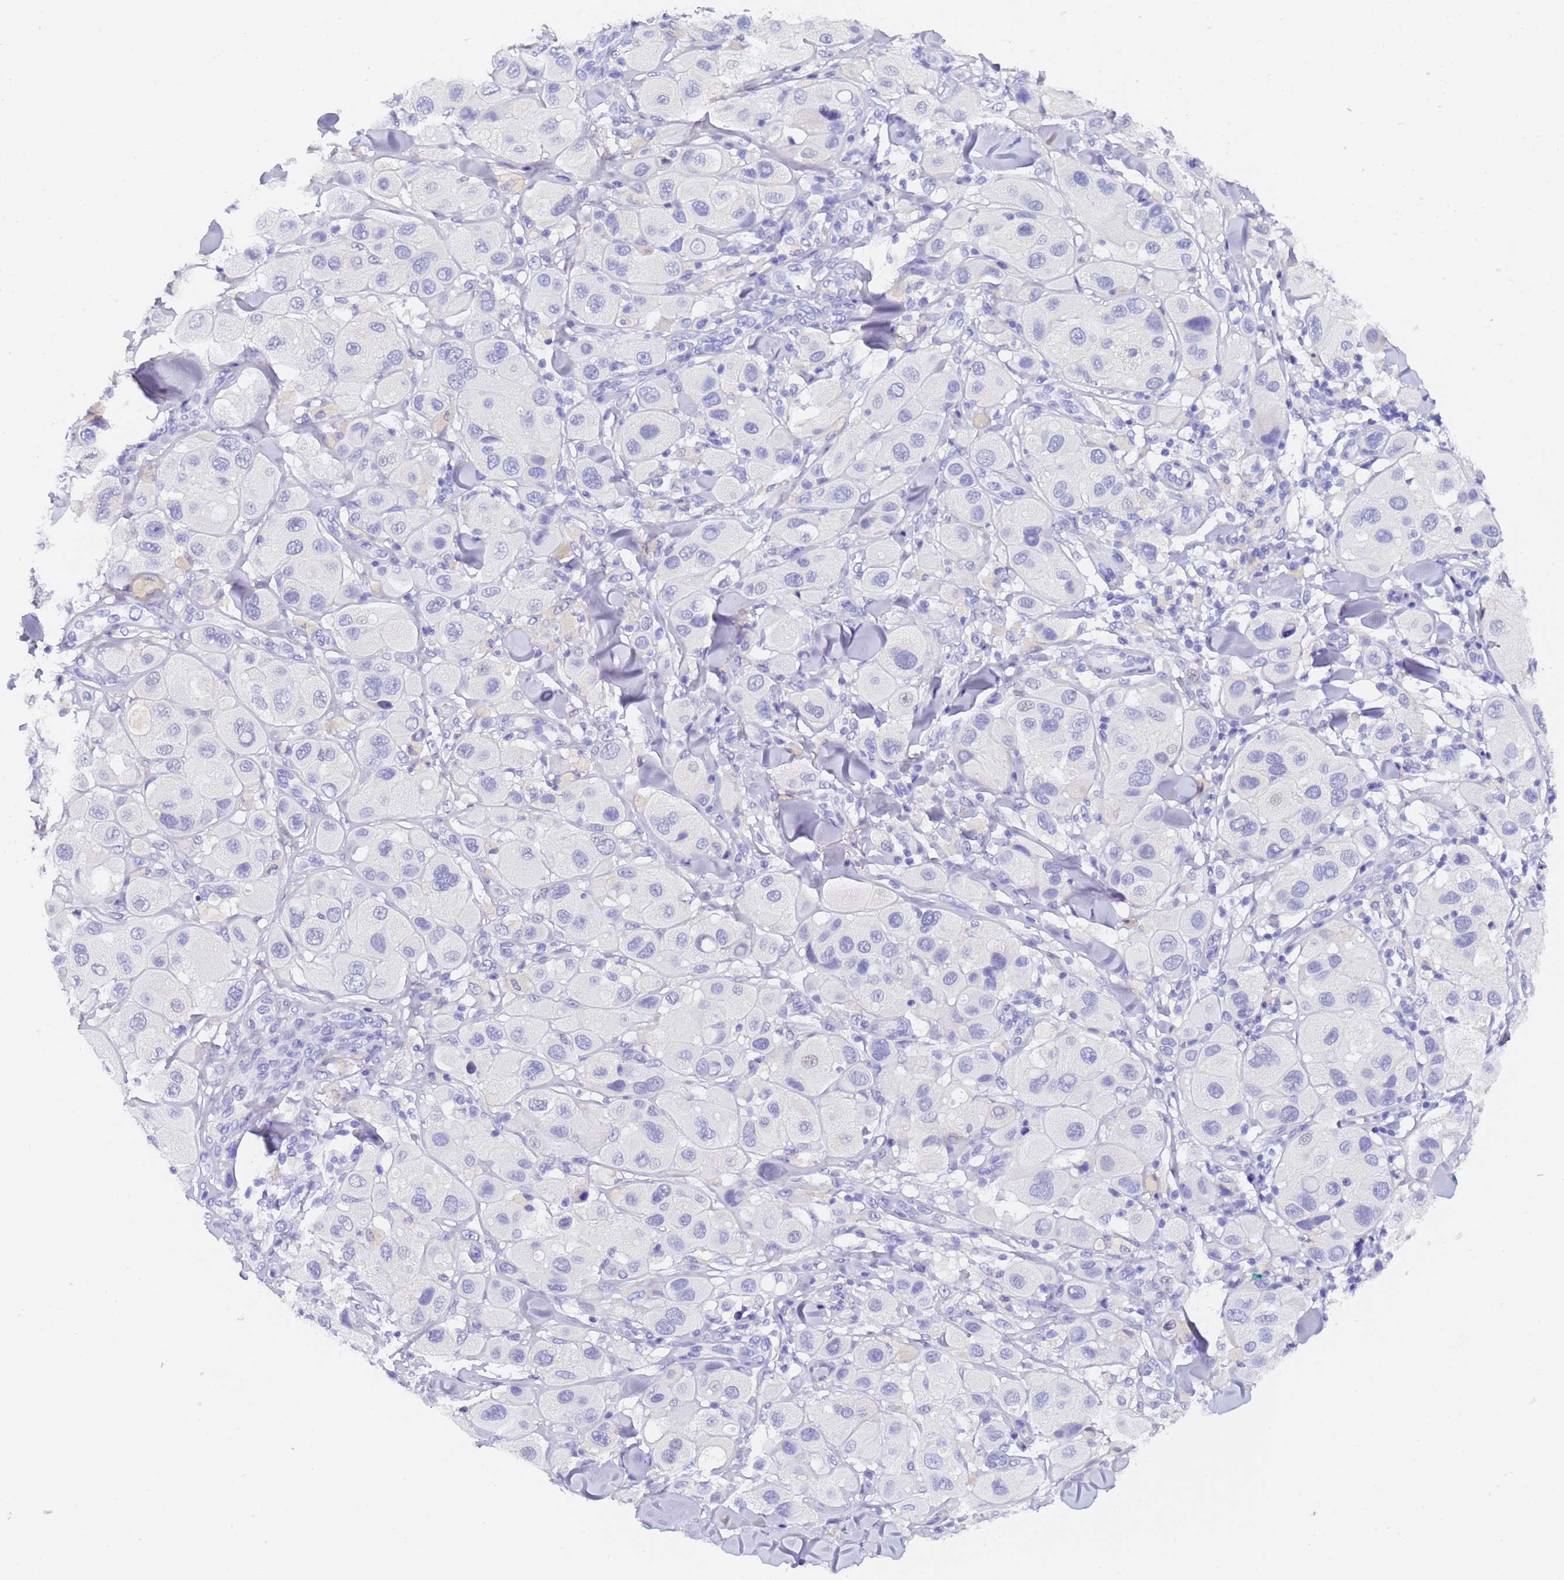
{"staining": {"intensity": "negative", "quantity": "none", "location": "none"}, "tissue": "melanoma", "cell_type": "Tumor cells", "image_type": "cancer", "snomed": [{"axis": "morphology", "description": "Malignant melanoma, Metastatic site"}, {"axis": "topography", "description": "Skin"}], "caption": "Tumor cells are negative for protein expression in human melanoma.", "gene": "GABRA1", "patient": {"sex": "male", "age": 41}}